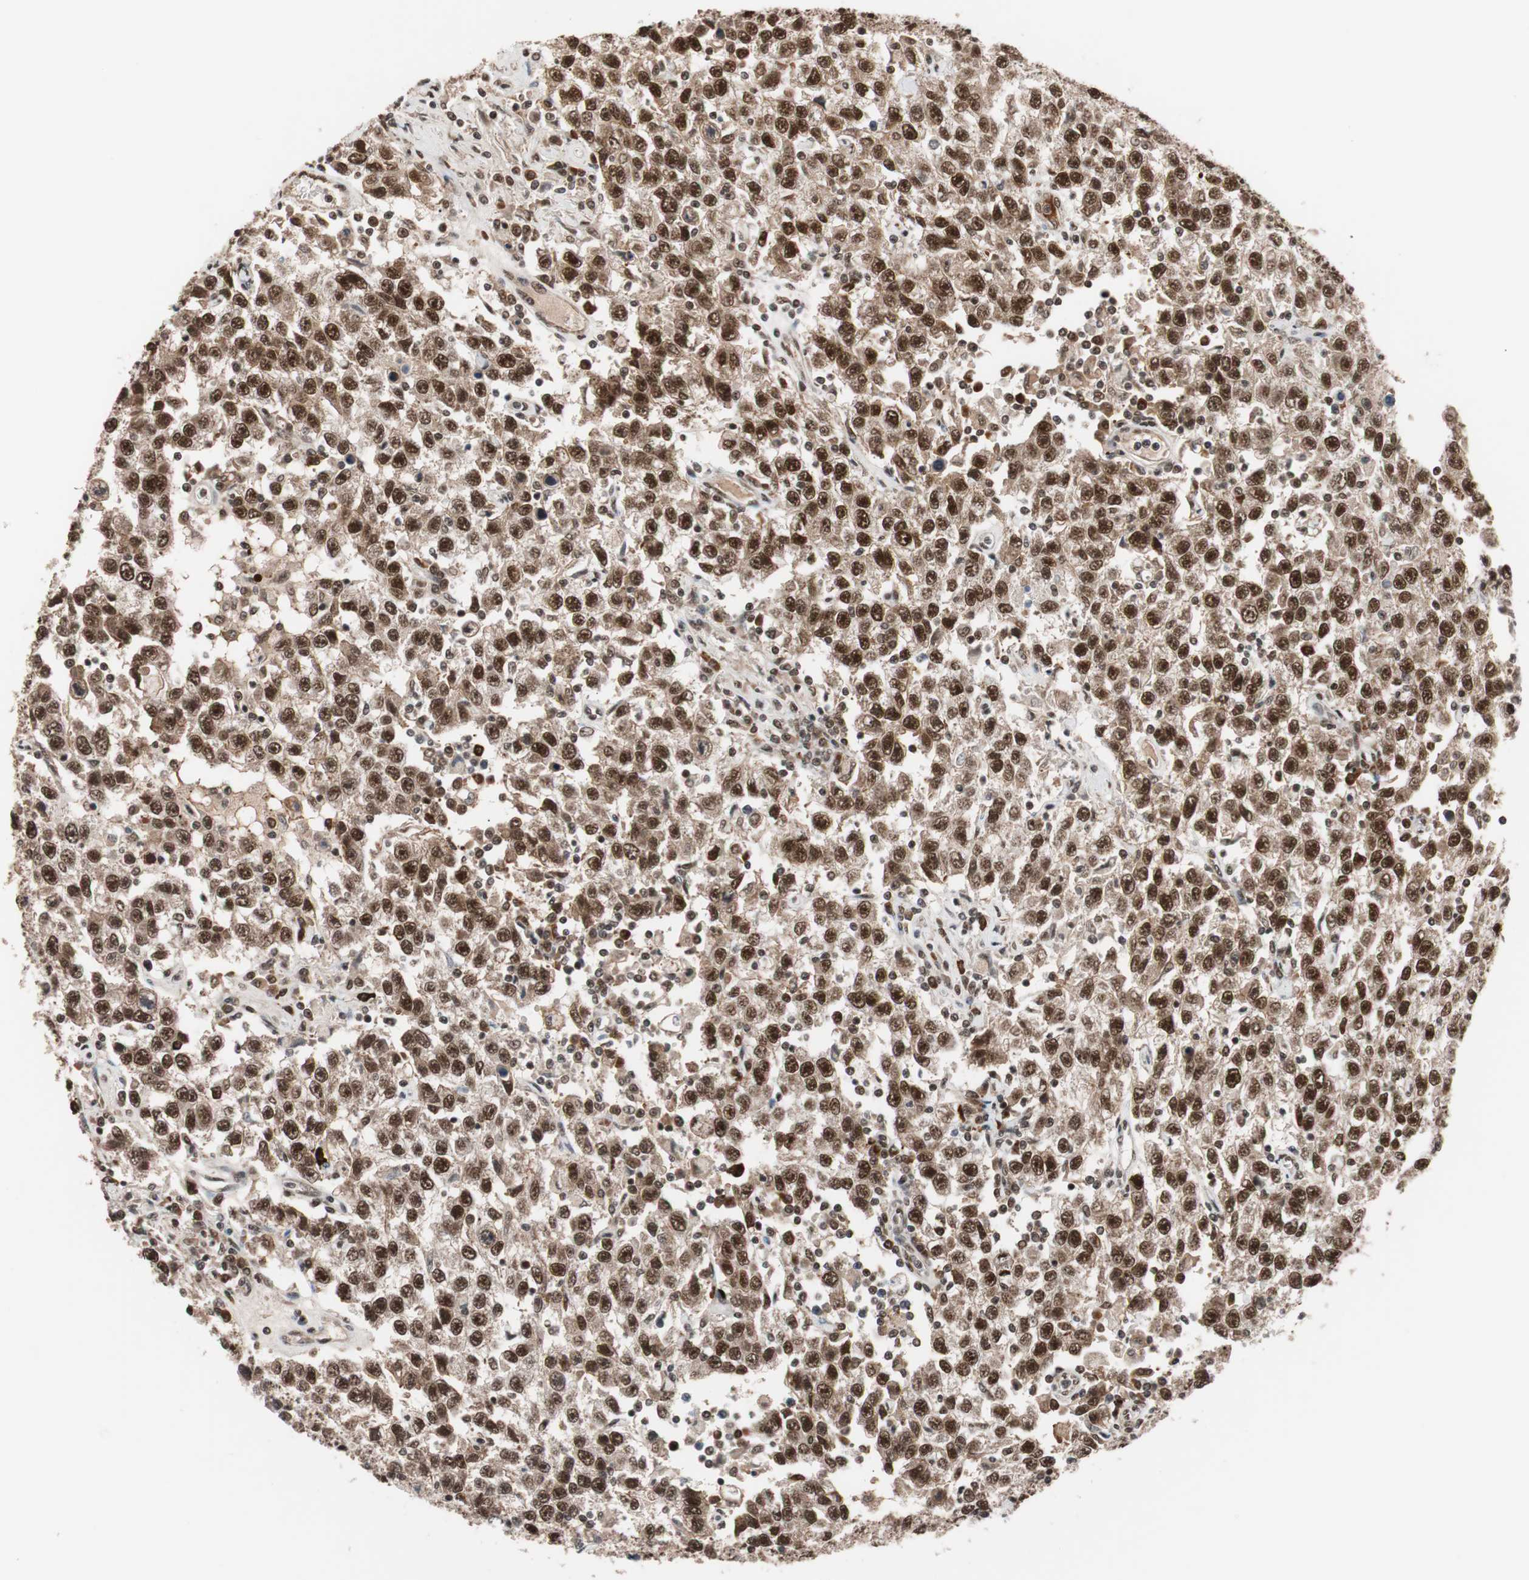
{"staining": {"intensity": "strong", "quantity": ">75%", "location": "cytoplasmic/membranous,nuclear"}, "tissue": "testis cancer", "cell_type": "Tumor cells", "image_type": "cancer", "snomed": [{"axis": "morphology", "description": "Seminoma, NOS"}, {"axis": "topography", "description": "Testis"}], "caption": "Seminoma (testis) stained for a protein reveals strong cytoplasmic/membranous and nuclear positivity in tumor cells.", "gene": "CHAMP1", "patient": {"sex": "male", "age": 41}}